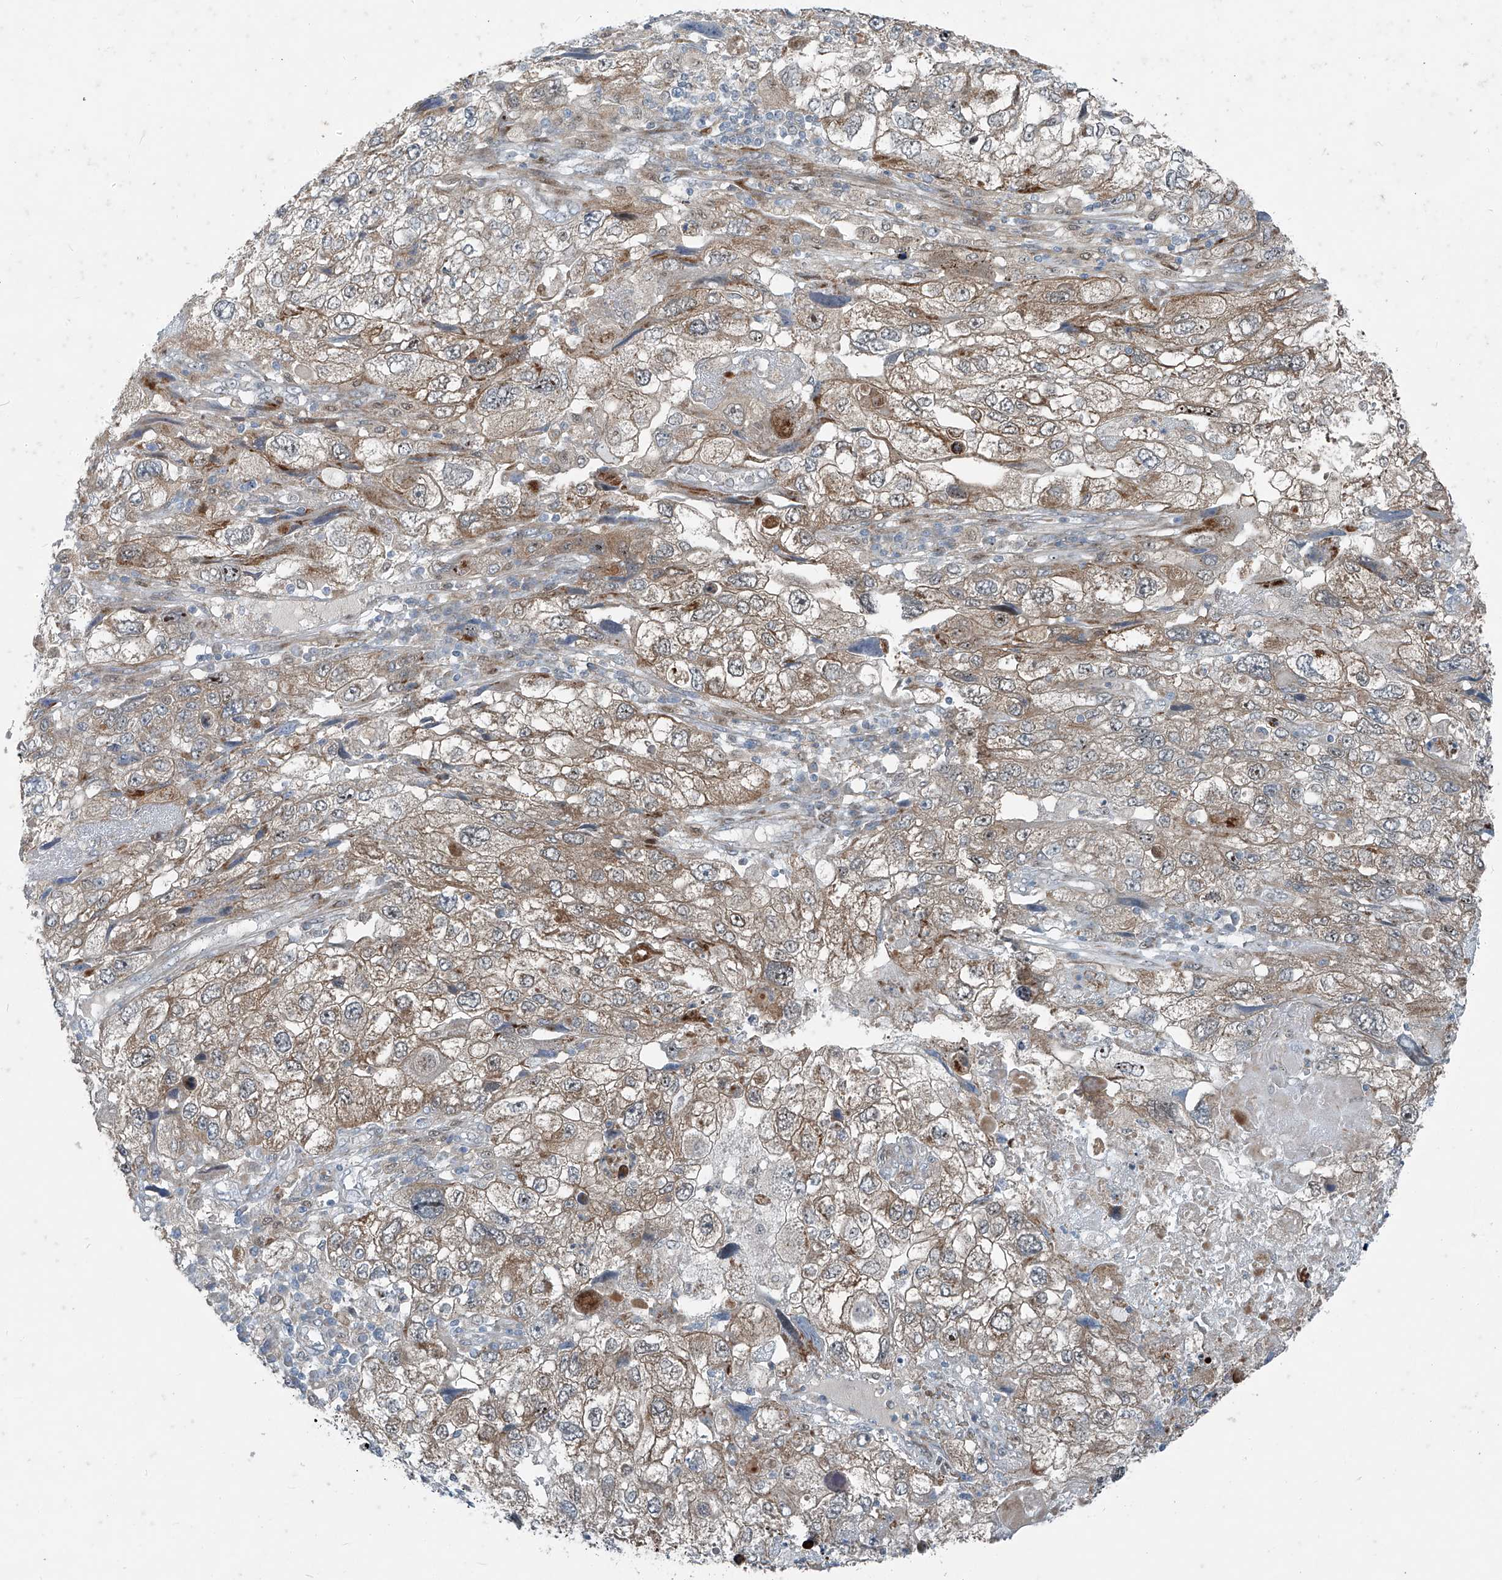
{"staining": {"intensity": "moderate", "quantity": "25%-75%", "location": "cytoplasmic/membranous,nuclear"}, "tissue": "endometrial cancer", "cell_type": "Tumor cells", "image_type": "cancer", "snomed": [{"axis": "morphology", "description": "Adenocarcinoma, NOS"}, {"axis": "topography", "description": "Endometrium"}], "caption": "Adenocarcinoma (endometrial) stained with DAB immunohistochemistry (IHC) reveals medium levels of moderate cytoplasmic/membranous and nuclear positivity in about 25%-75% of tumor cells.", "gene": "PPCS", "patient": {"sex": "female", "age": 49}}